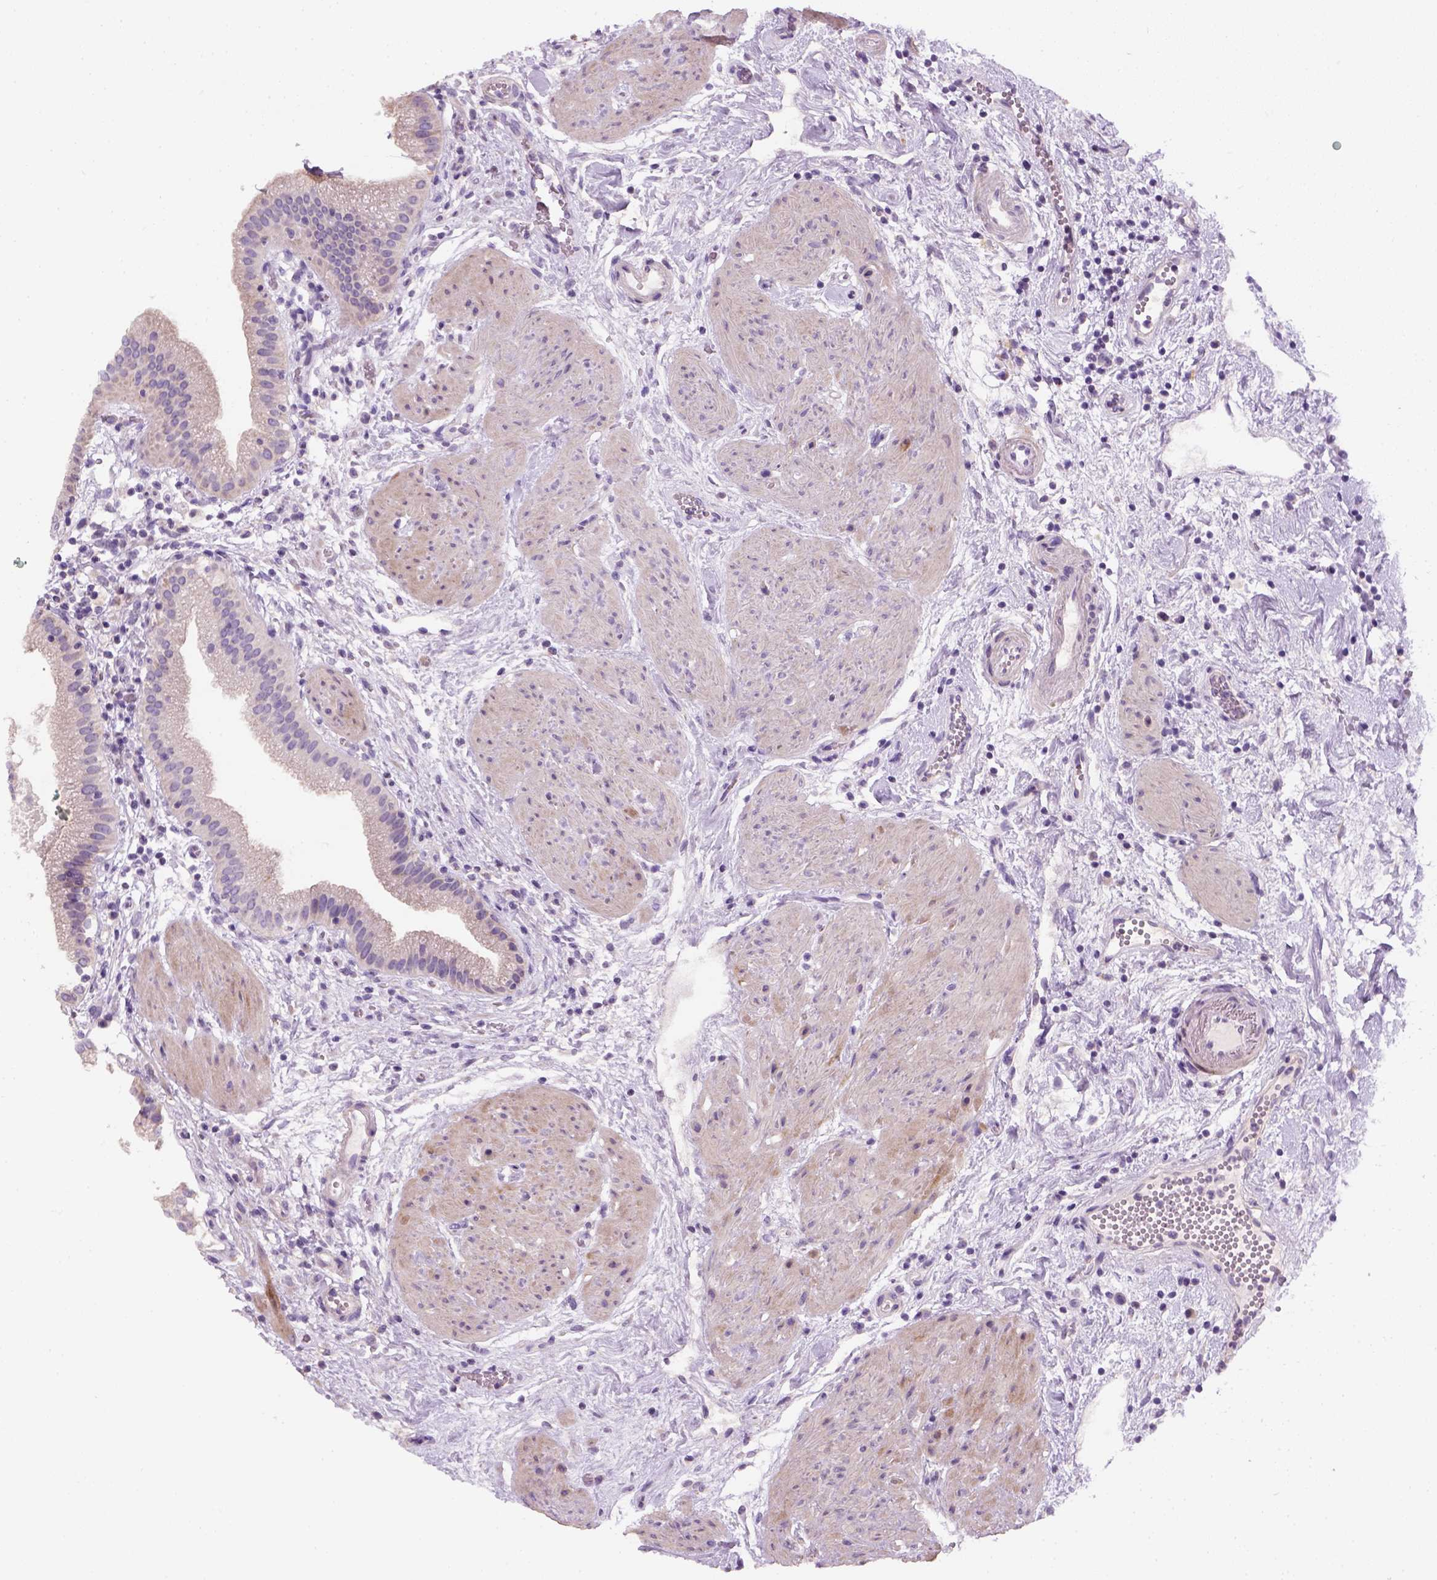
{"staining": {"intensity": "negative", "quantity": "none", "location": "none"}, "tissue": "gallbladder", "cell_type": "Glandular cells", "image_type": "normal", "snomed": [{"axis": "morphology", "description": "Normal tissue, NOS"}, {"axis": "topography", "description": "Gallbladder"}], "caption": "This is a photomicrograph of immunohistochemistry staining of unremarkable gallbladder, which shows no expression in glandular cells. Nuclei are stained in blue.", "gene": "NUDT6", "patient": {"sex": "female", "age": 65}}